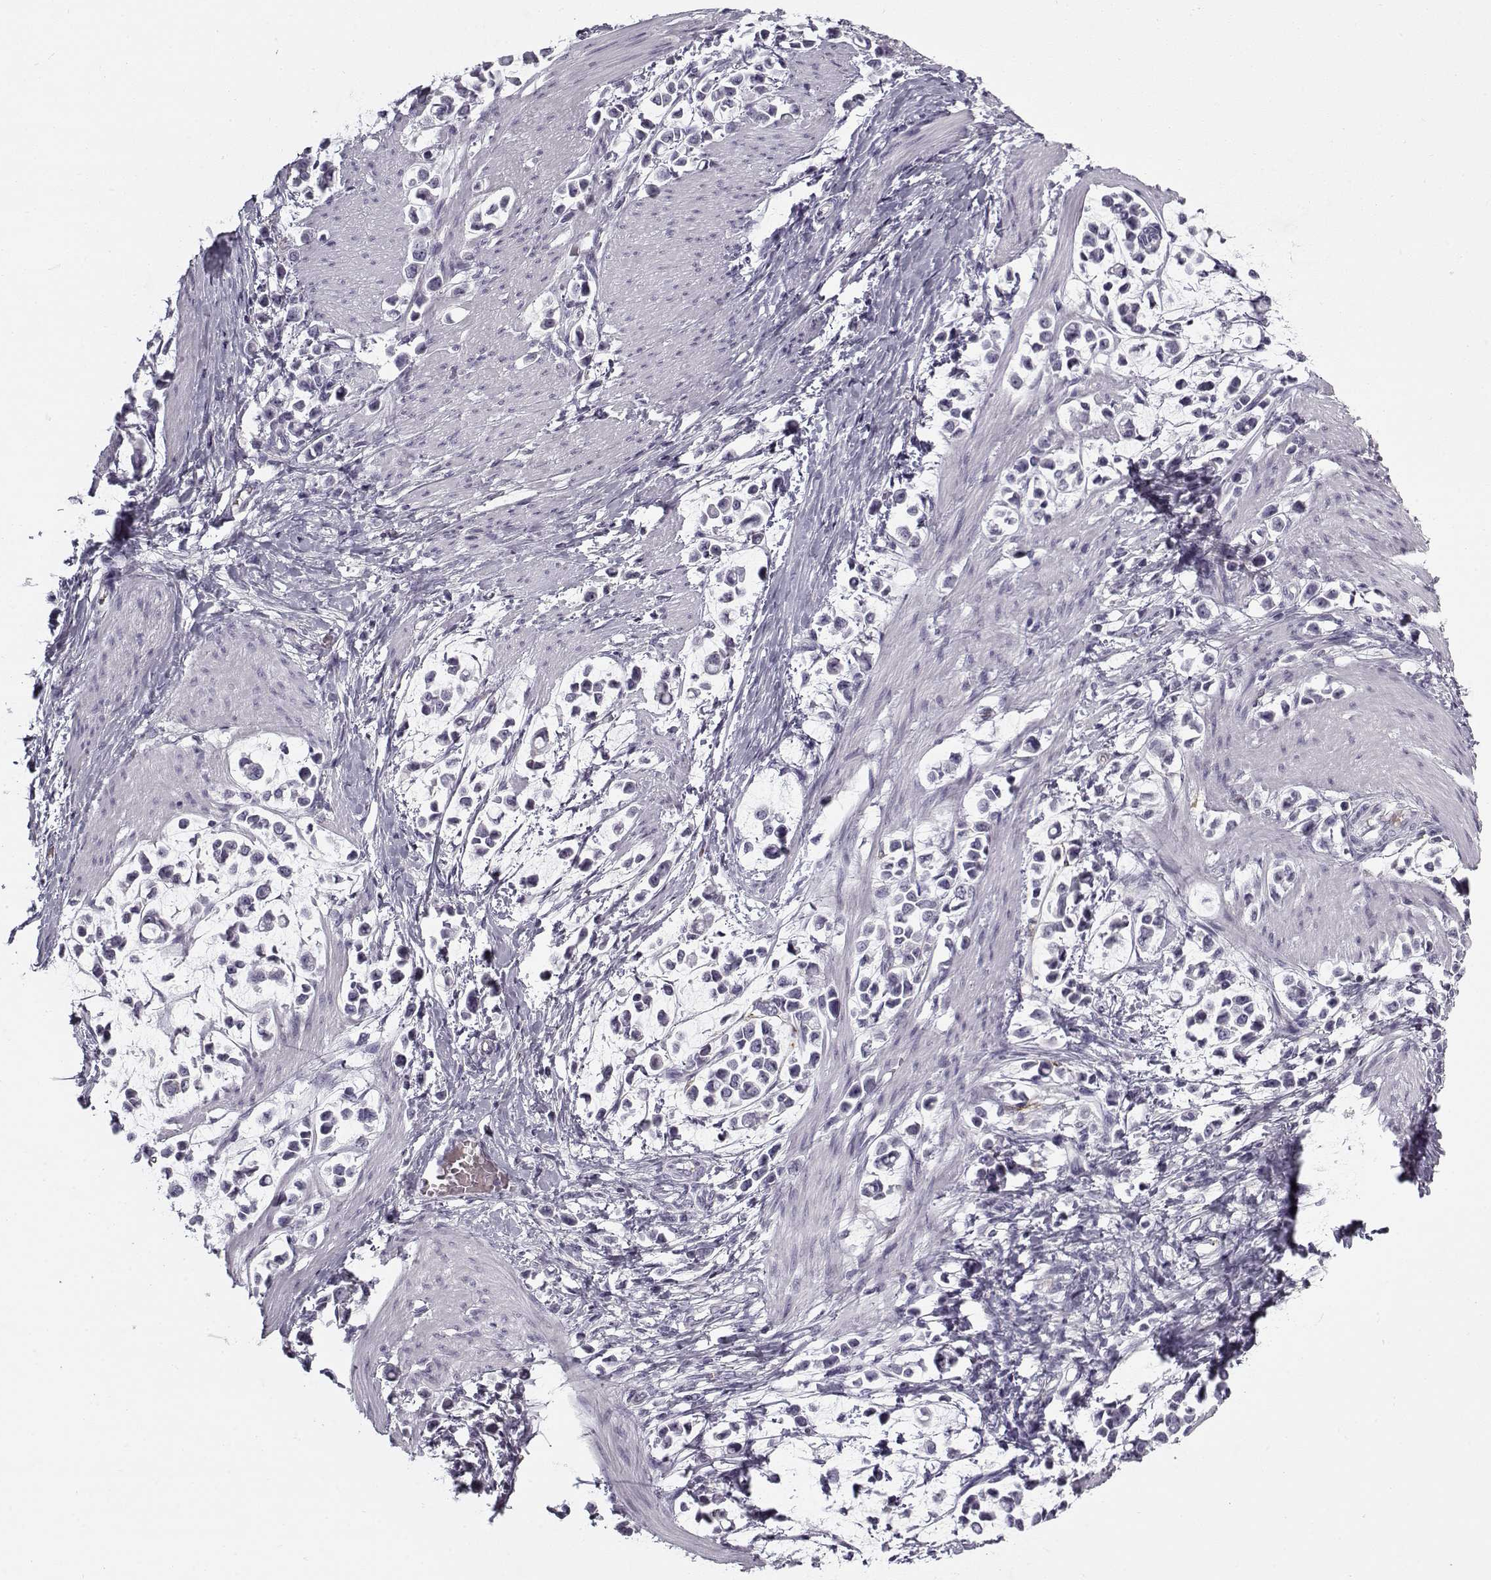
{"staining": {"intensity": "negative", "quantity": "none", "location": "none"}, "tissue": "stomach cancer", "cell_type": "Tumor cells", "image_type": "cancer", "snomed": [{"axis": "morphology", "description": "Adenocarcinoma, NOS"}, {"axis": "topography", "description": "Stomach"}], "caption": "There is no significant positivity in tumor cells of adenocarcinoma (stomach).", "gene": "SNCA", "patient": {"sex": "male", "age": 82}}